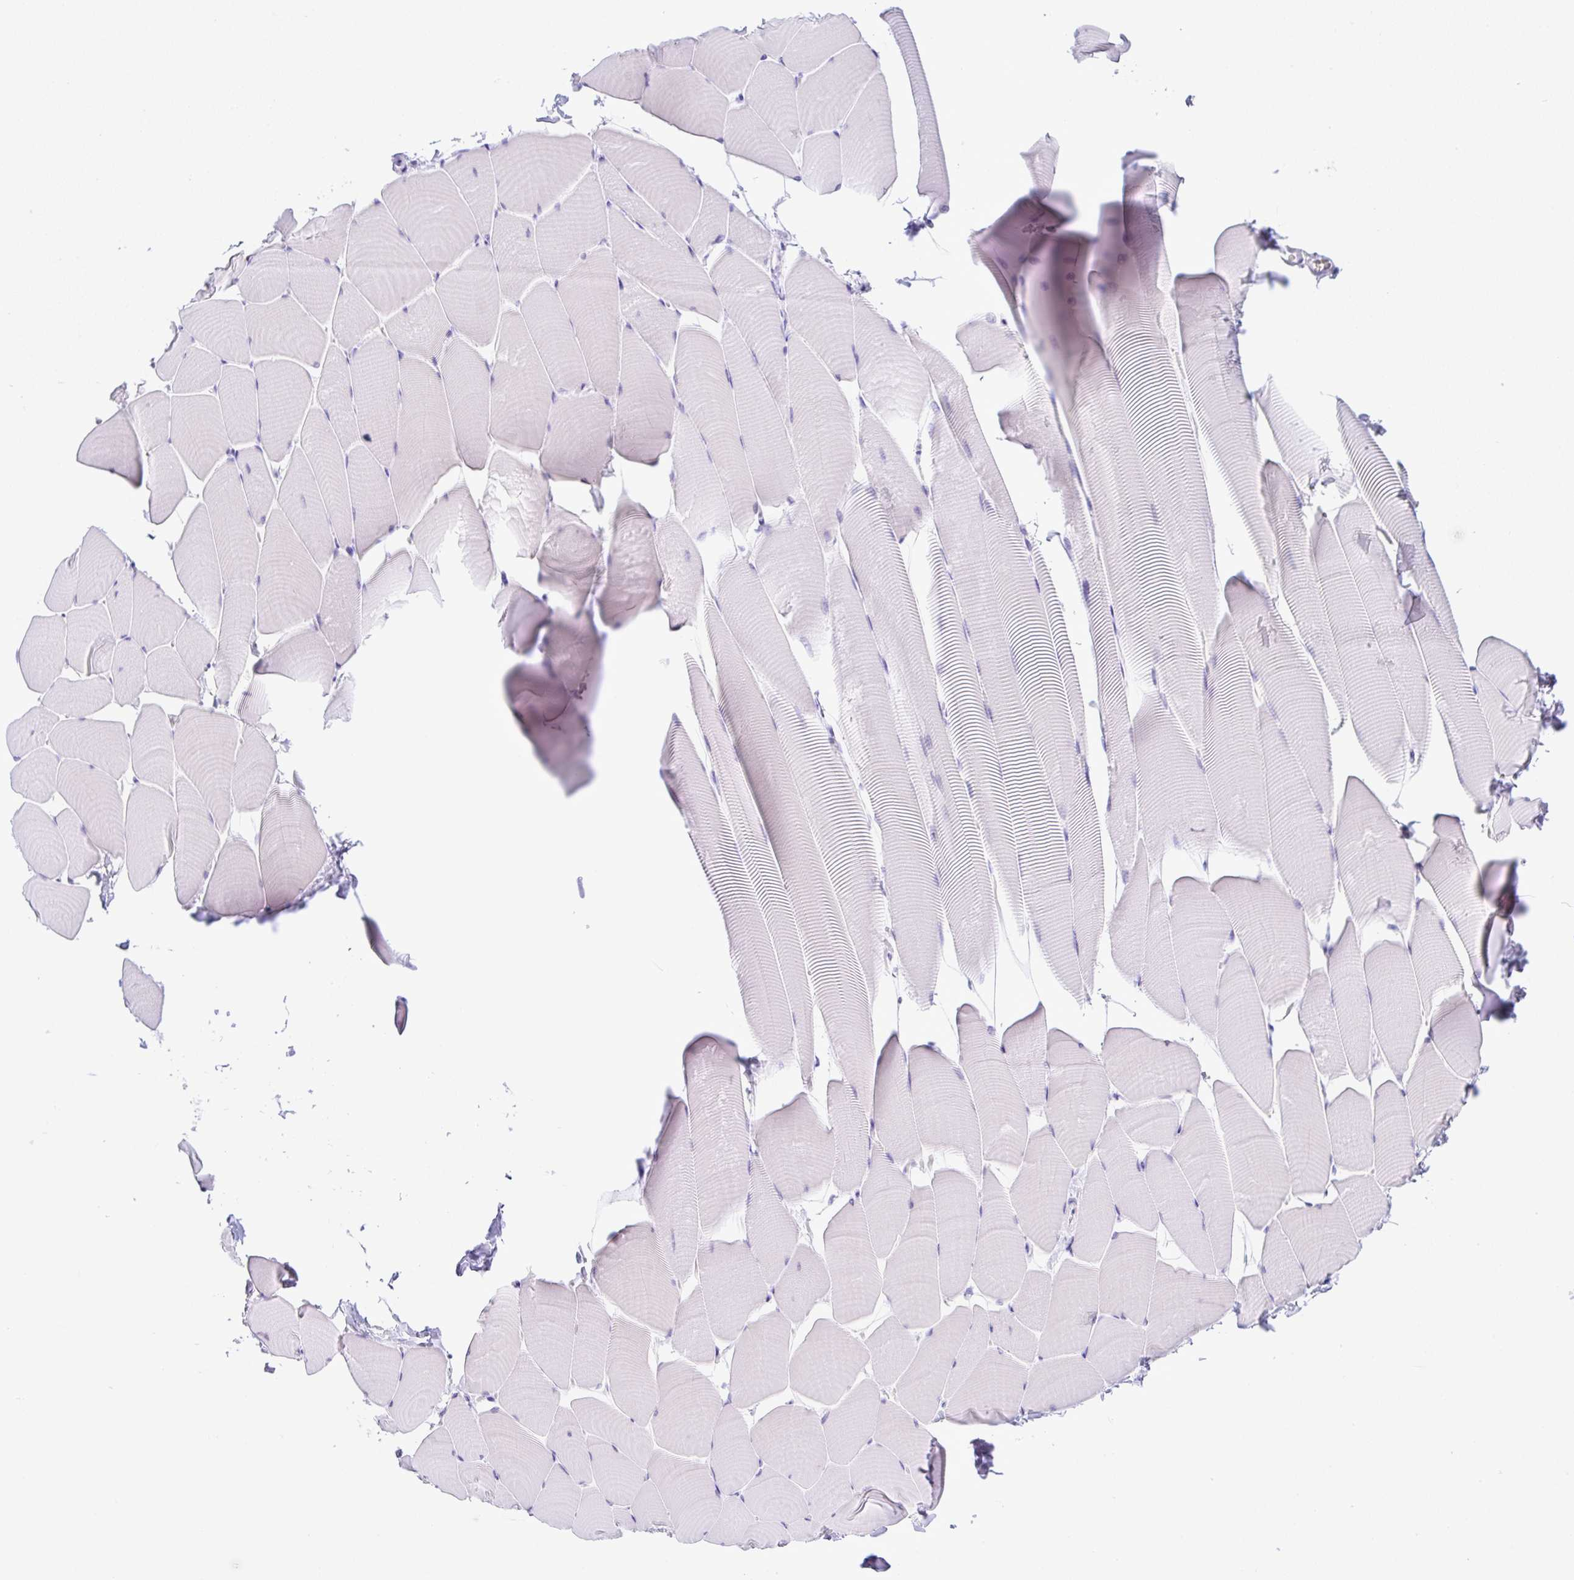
{"staining": {"intensity": "negative", "quantity": "none", "location": "none"}, "tissue": "skeletal muscle", "cell_type": "Myocytes", "image_type": "normal", "snomed": [{"axis": "morphology", "description": "Normal tissue, NOS"}, {"axis": "topography", "description": "Skeletal muscle"}], "caption": "DAB immunohistochemical staining of normal skeletal muscle demonstrates no significant positivity in myocytes.", "gene": "RRM2", "patient": {"sex": "male", "age": 25}}